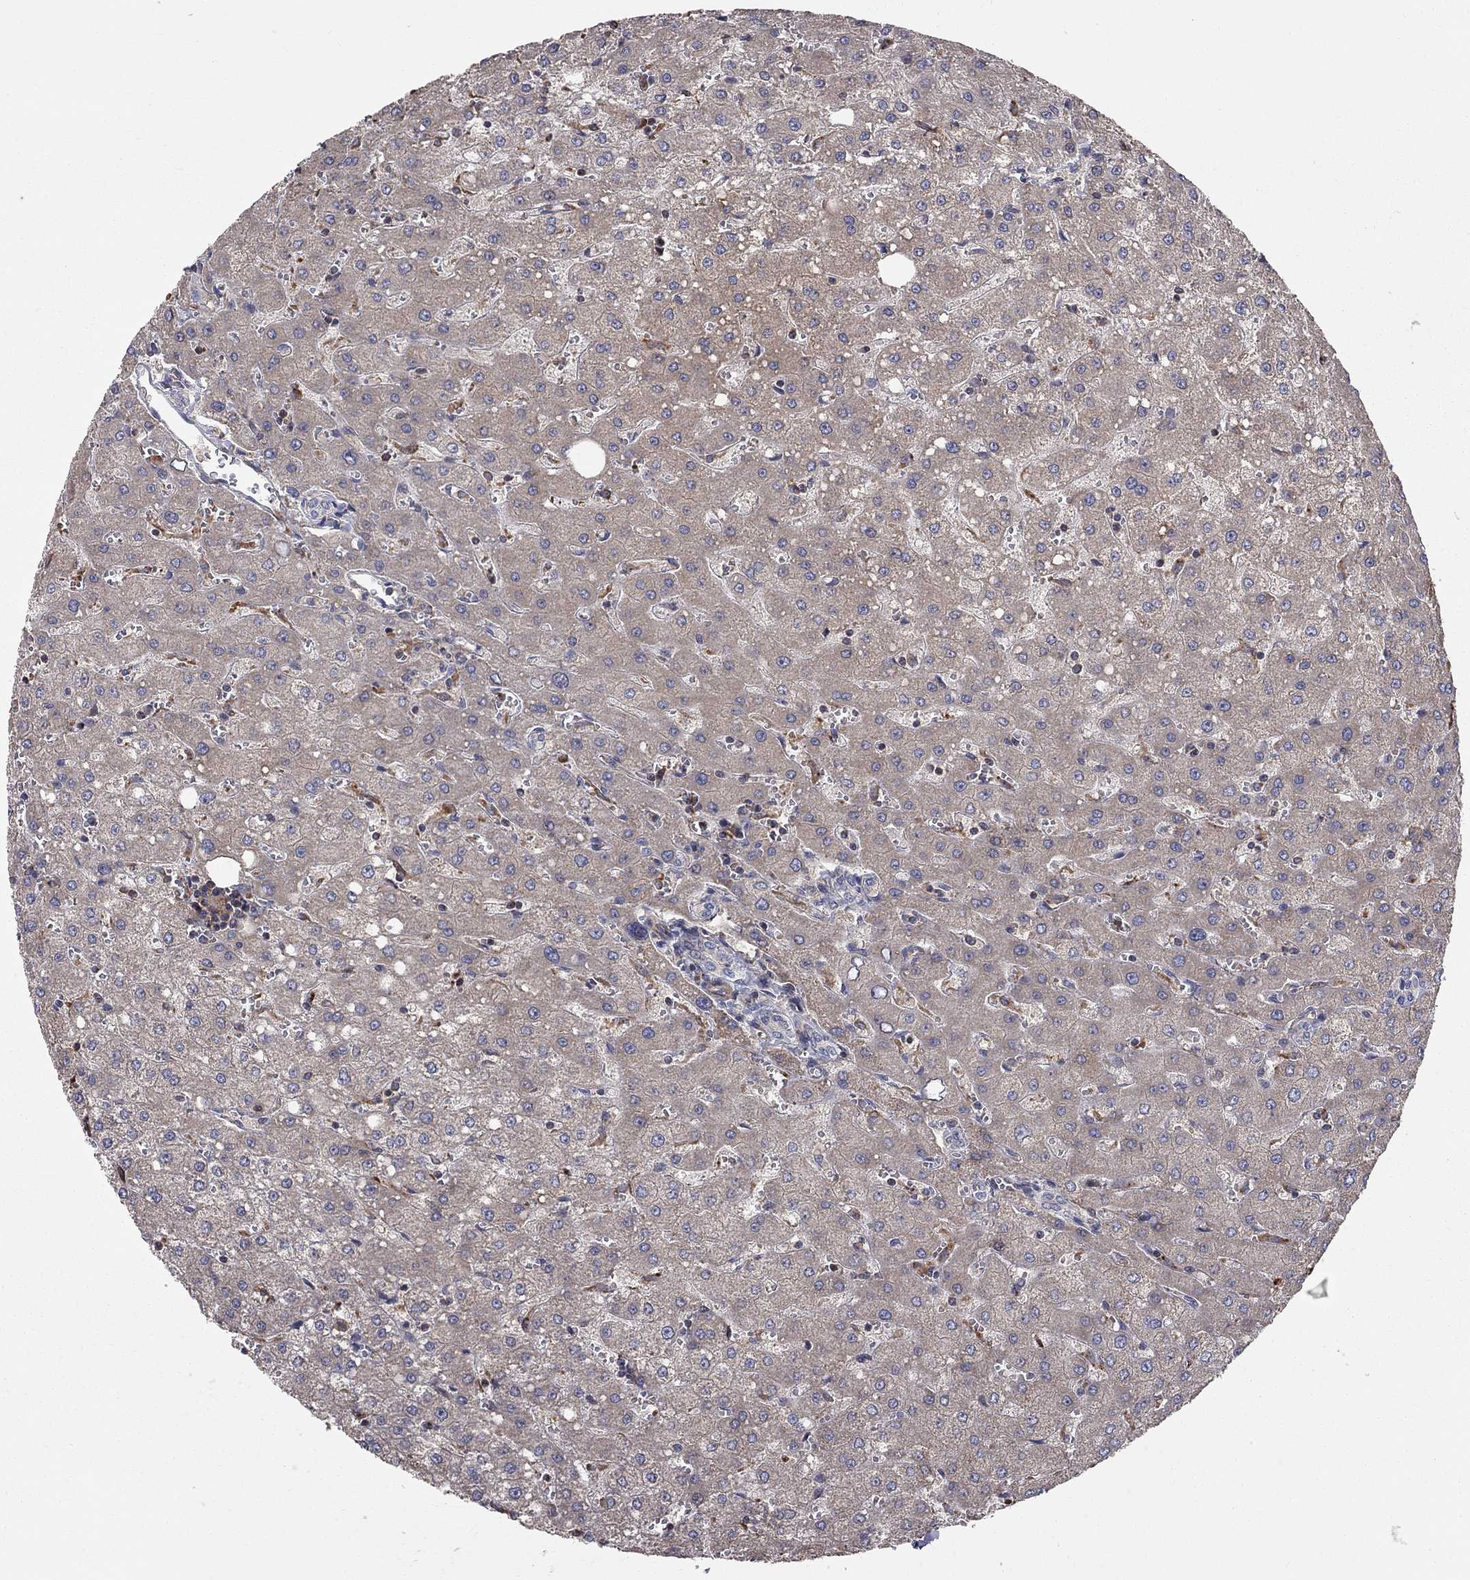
{"staining": {"intensity": "negative", "quantity": "none", "location": "none"}, "tissue": "liver", "cell_type": "Cholangiocytes", "image_type": "normal", "snomed": [{"axis": "morphology", "description": "Normal tissue, NOS"}, {"axis": "topography", "description": "Liver"}], "caption": "Immunohistochemistry (IHC) image of normal human liver stained for a protein (brown), which reveals no positivity in cholangiocytes.", "gene": "KANSL1L", "patient": {"sex": "female", "age": 53}}